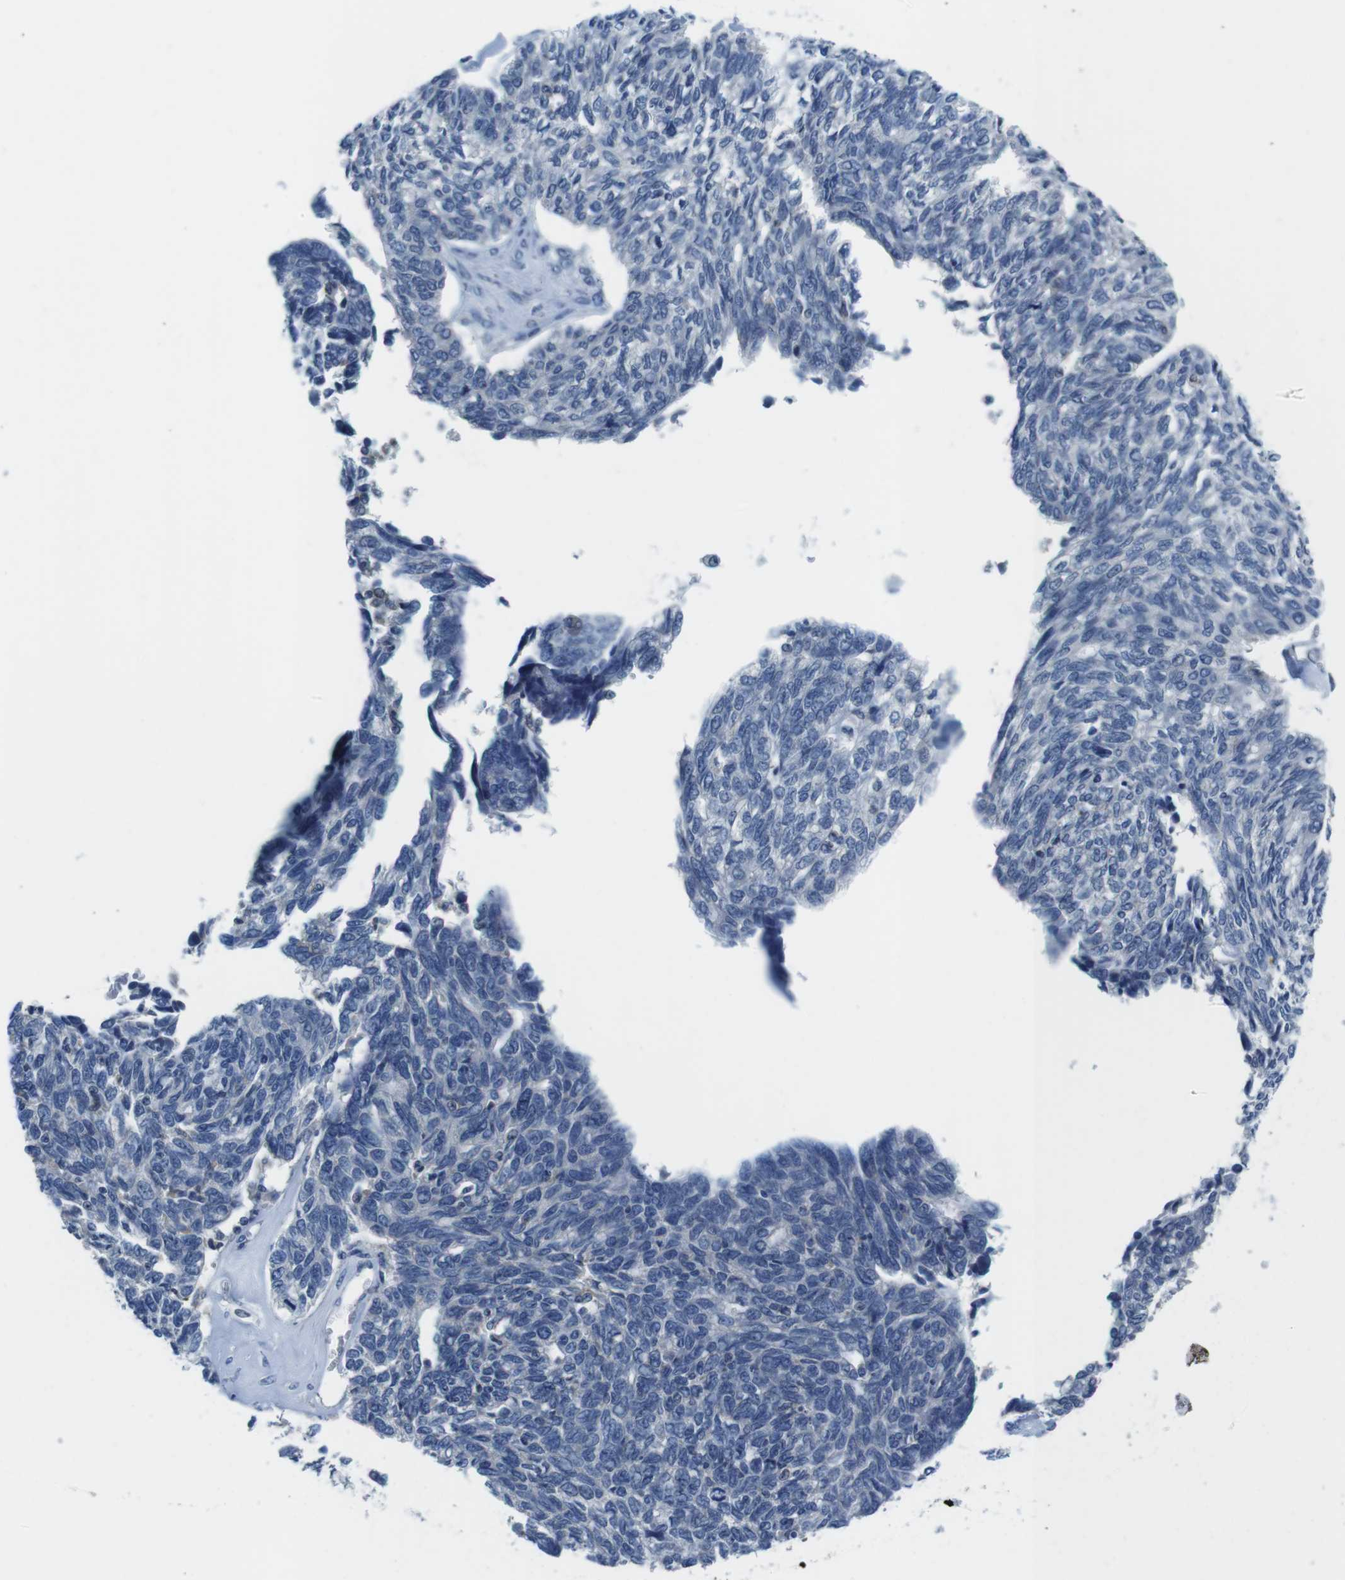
{"staining": {"intensity": "negative", "quantity": "none", "location": "none"}, "tissue": "ovarian cancer", "cell_type": "Tumor cells", "image_type": "cancer", "snomed": [{"axis": "morphology", "description": "Cystadenocarcinoma, serous, NOS"}, {"axis": "topography", "description": "Ovary"}], "caption": "This is a photomicrograph of immunohistochemistry staining of serous cystadenocarcinoma (ovarian), which shows no staining in tumor cells.", "gene": "PIK3CD", "patient": {"sex": "female", "age": 79}}